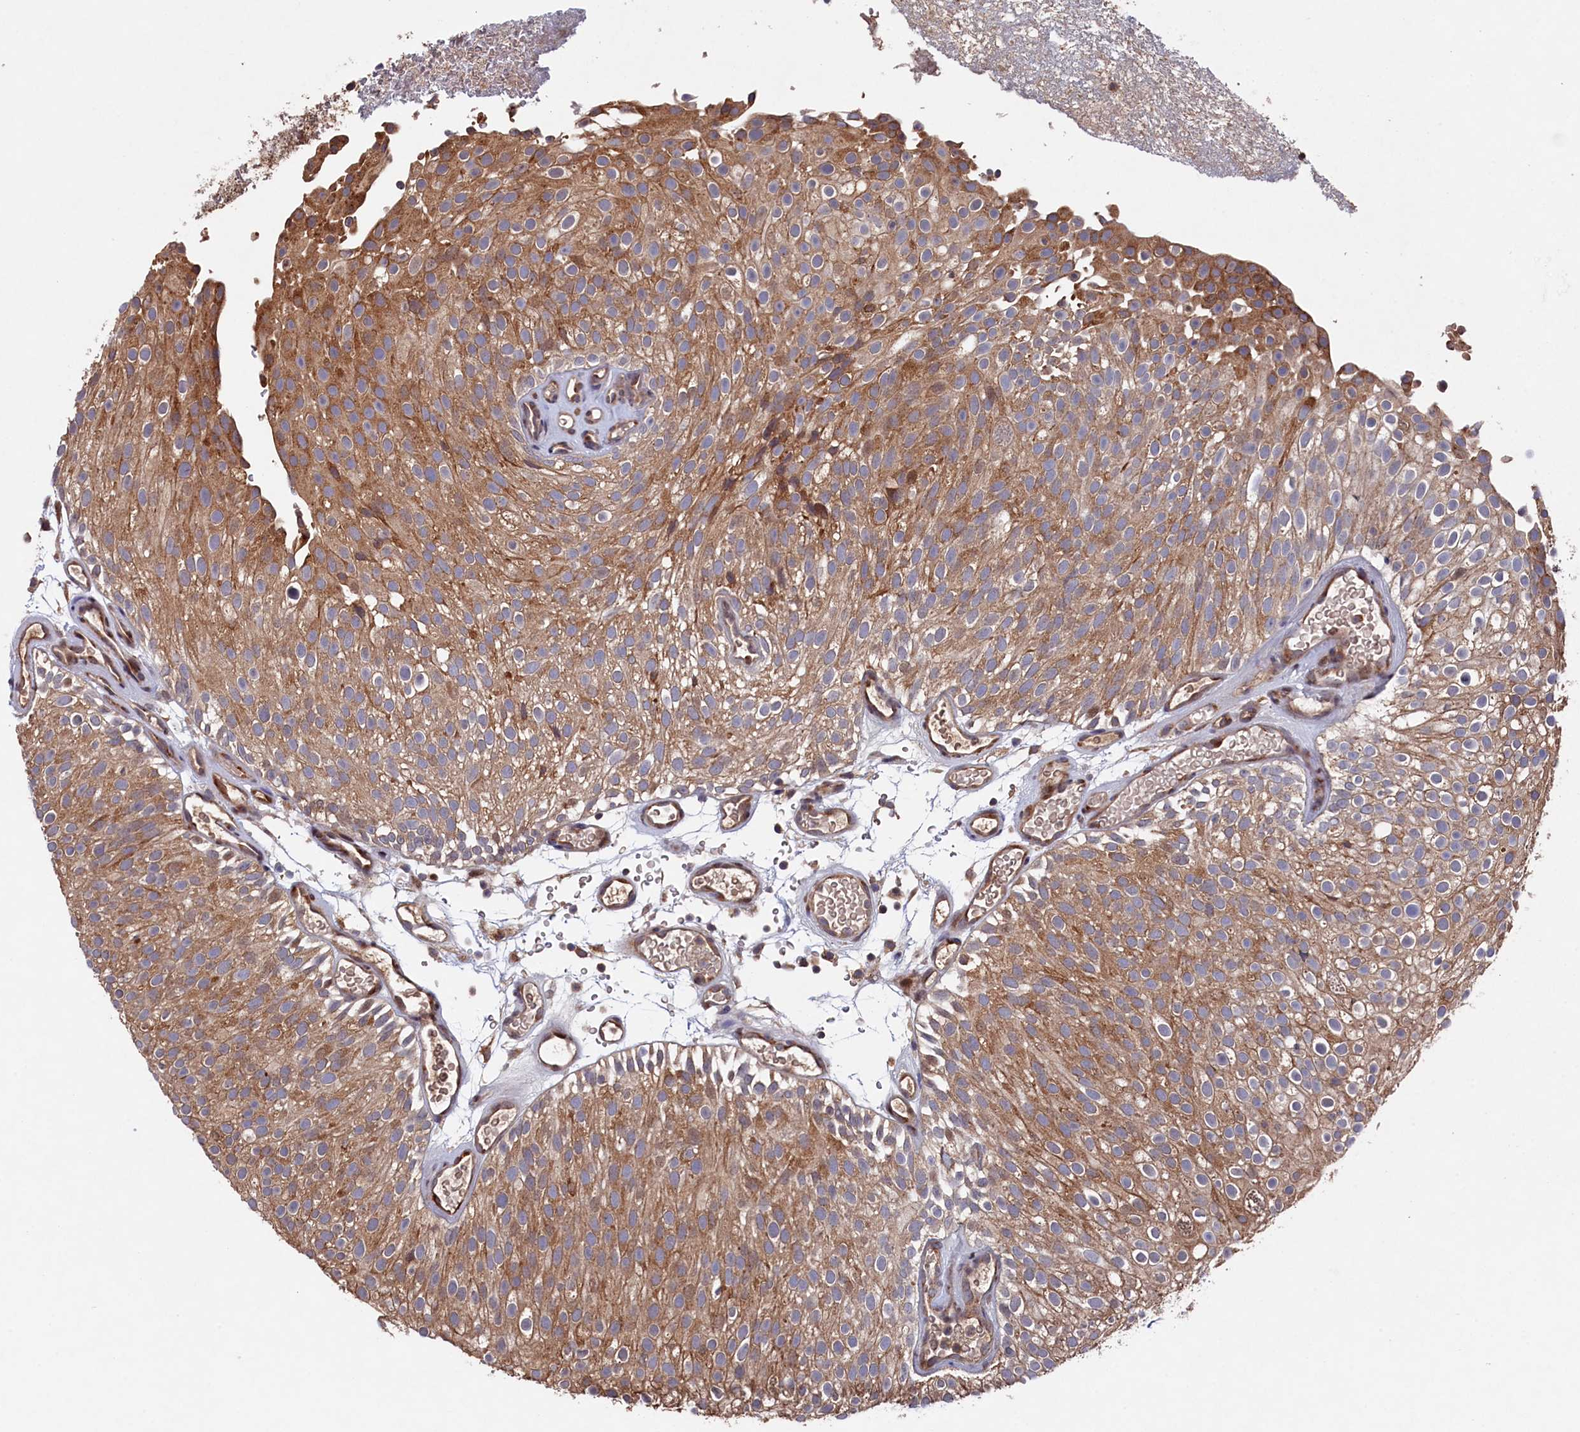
{"staining": {"intensity": "moderate", "quantity": ">75%", "location": "cytoplasmic/membranous"}, "tissue": "urothelial cancer", "cell_type": "Tumor cells", "image_type": "cancer", "snomed": [{"axis": "morphology", "description": "Urothelial carcinoma, Low grade"}, {"axis": "topography", "description": "Urinary bladder"}], "caption": "Protein staining demonstrates moderate cytoplasmic/membranous positivity in about >75% of tumor cells in urothelial carcinoma (low-grade). The staining was performed using DAB (3,3'-diaminobenzidine), with brown indicating positive protein expression. Nuclei are stained blue with hematoxylin.", "gene": "NAA60", "patient": {"sex": "male", "age": 78}}